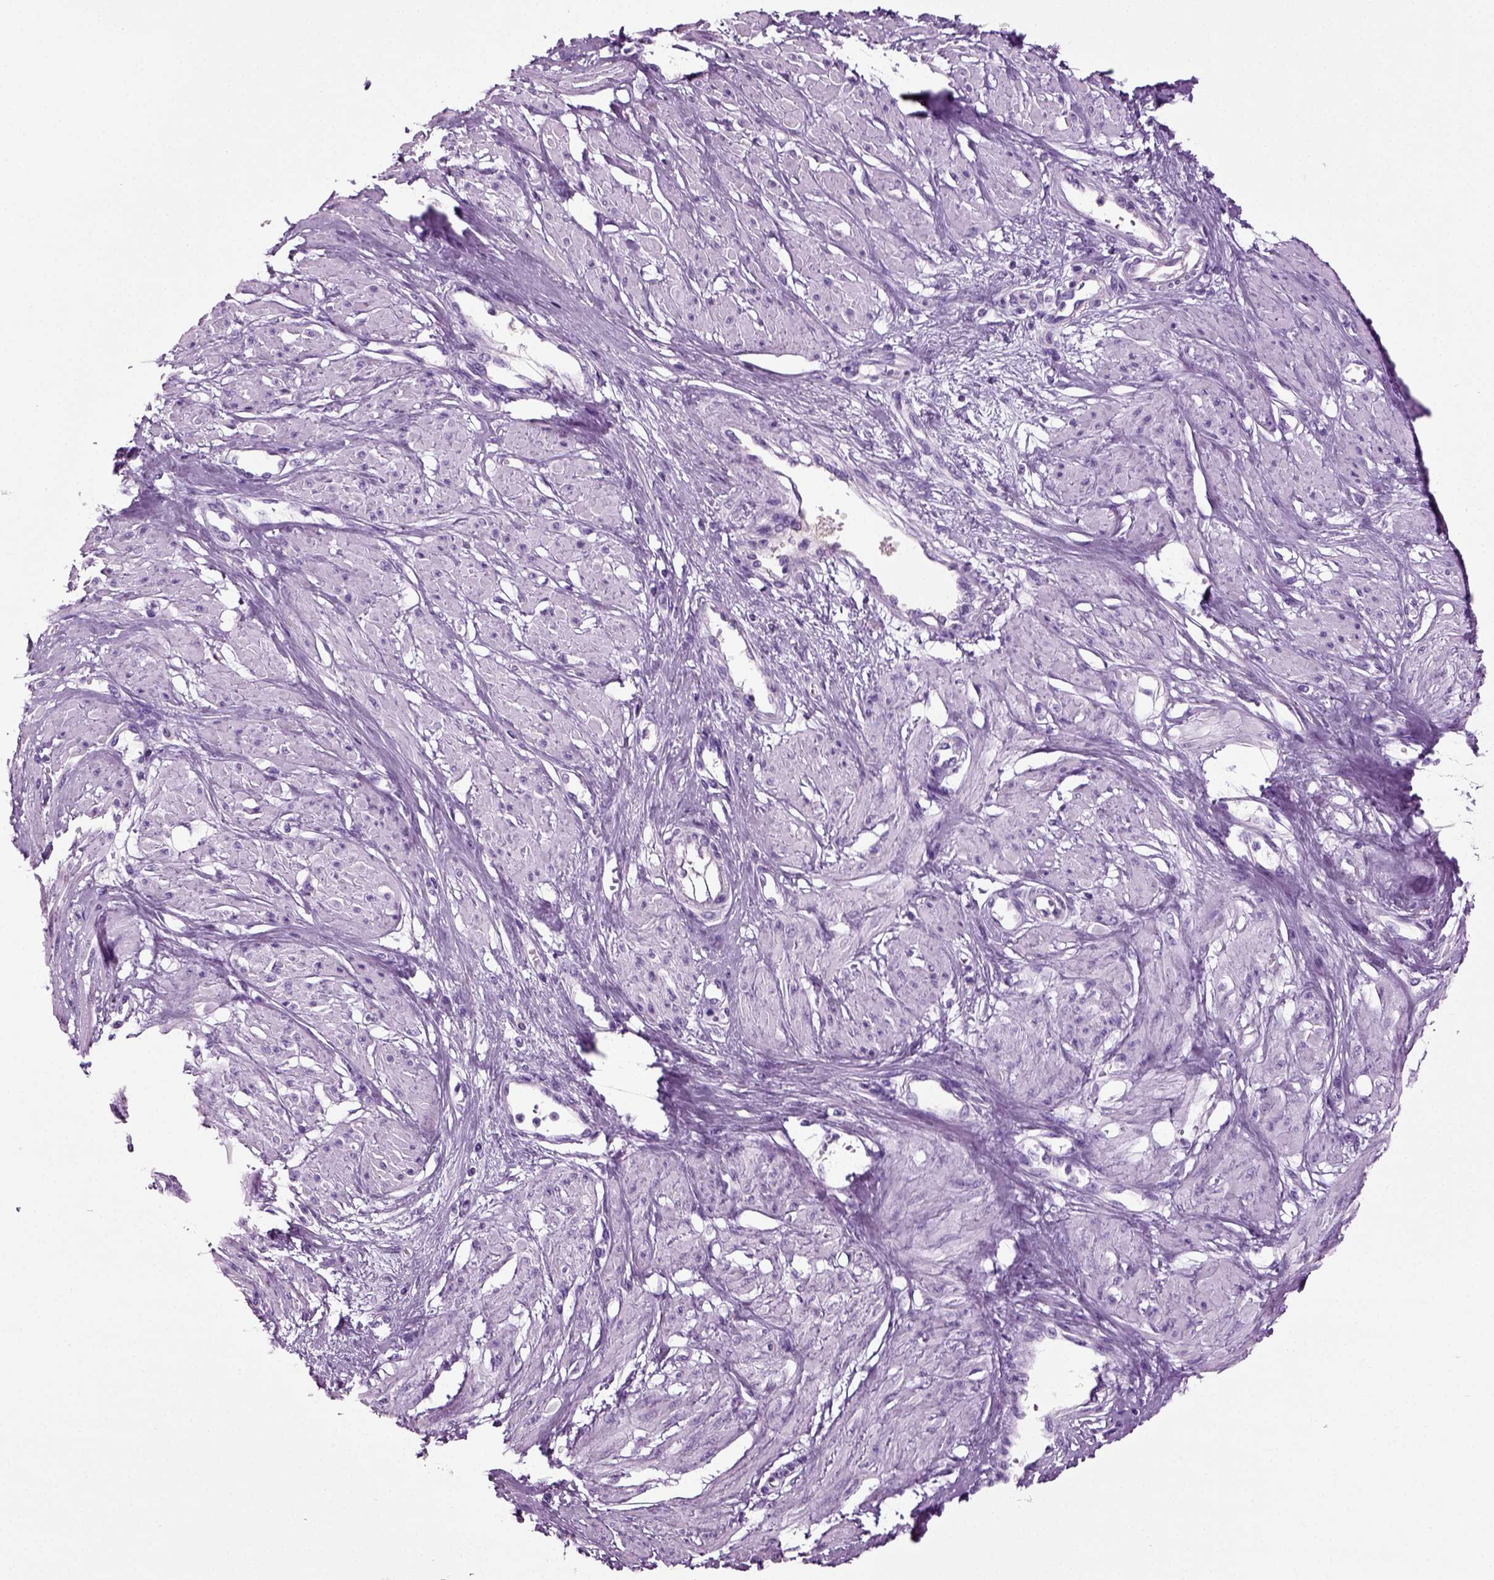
{"staining": {"intensity": "negative", "quantity": "none", "location": "none"}, "tissue": "smooth muscle", "cell_type": "Smooth muscle cells", "image_type": "normal", "snomed": [{"axis": "morphology", "description": "Normal tissue, NOS"}, {"axis": "topography", "description": "Smooth muscle"}, {"axis": "topography", "description": "Uterus"}], "caption": "Immunohistochemical staining of benign smooth muscle reveals no significant expression in smooth muscle cells.", "gene": "CD109", "patient": {"sex": "female", "age": 39}}